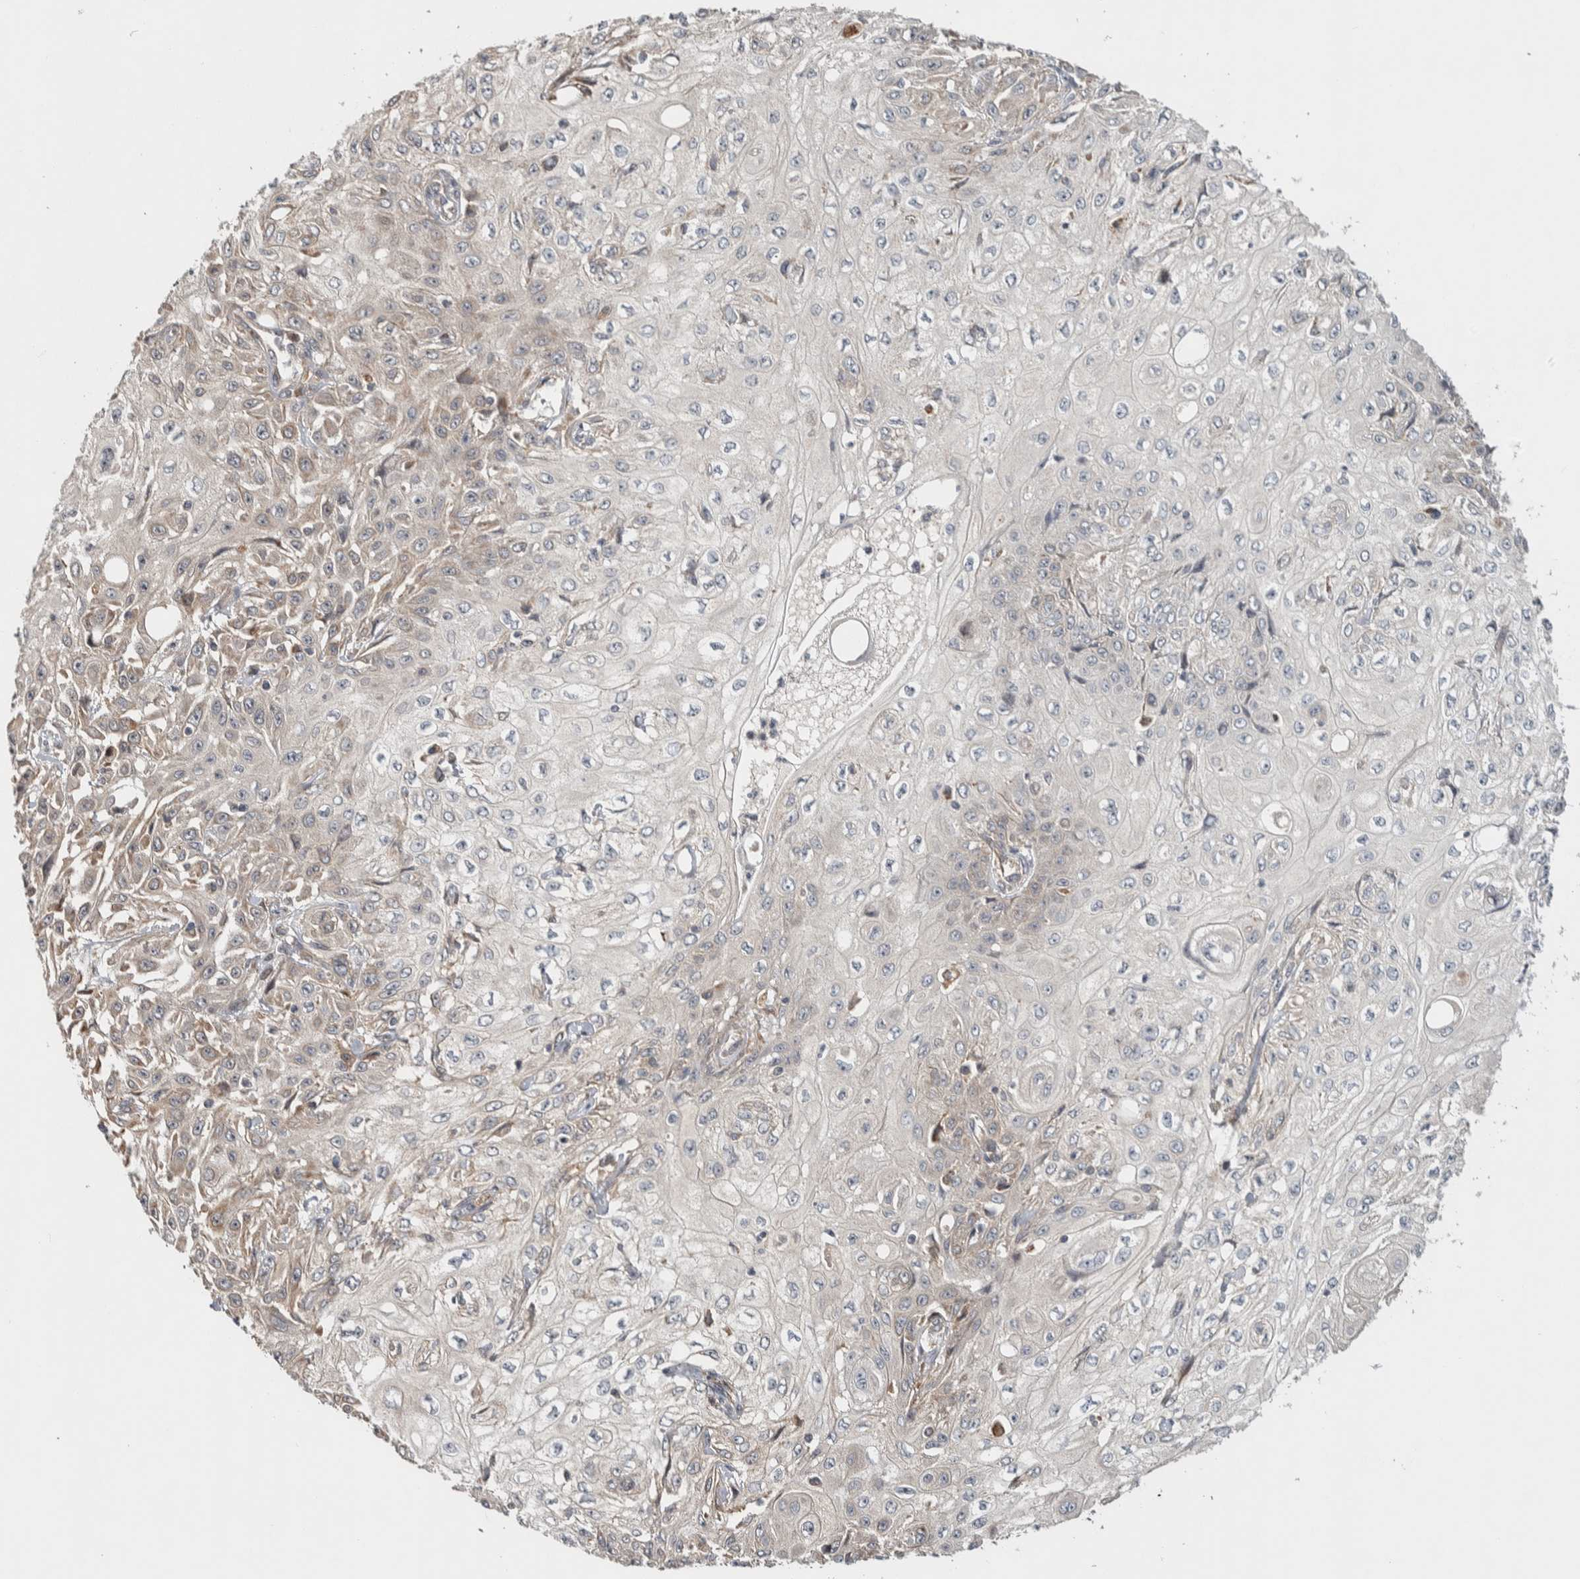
{"staining": {"intensity": "weak", "quantity": "<25%", "location": "cytoplasmic/membranous"}, "tissue": "skin cancer", "cell_type": "Tumor cells", "image_type": "cancer", "snomed": [{"axis": "morphology", "description": "Squamous cell carcinoma, NOS"}, {"axis": "morphology", "description": "Squamous cell carcinoma, metastatic, NOS"}, {"axis": "topography", "description": "Skin"}, {"axis": "topography", "description": "Lymph node"}], "caption": "Tumor cells show no significant positivity in metastatic squamous cell carcinoma (skin).", "gene": "TBC1D31", "patient": {"sex": "male", "age": 75}}